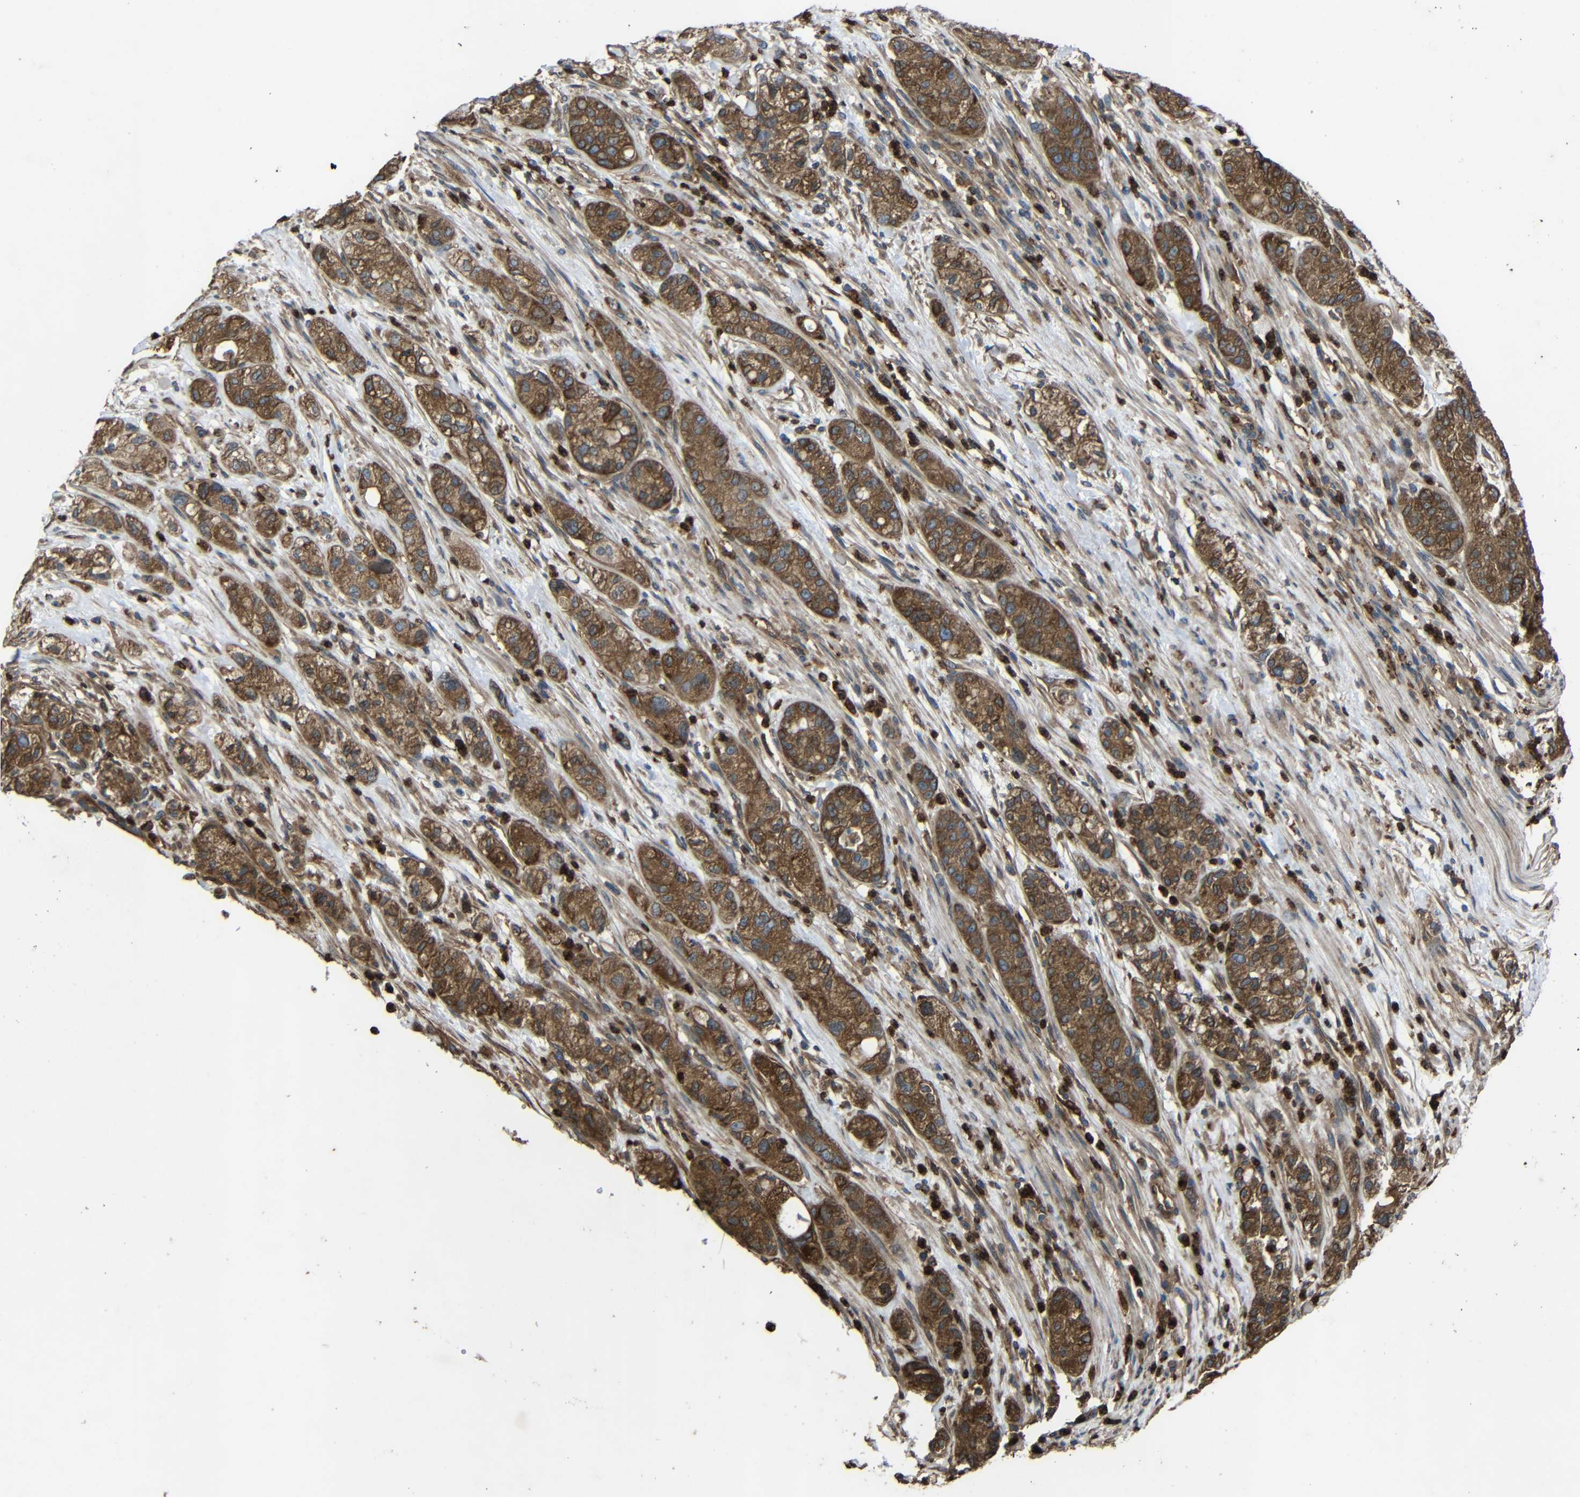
{"staining": {"intensity": "moderate", "quantity": ">75%", "location": "cytoplasmic/membranous"}, "tissue": "pancreatic cancer", "cell_type": "Tumor cells", "image_type": "cancer", "snomed": [{"axis": "morphology", "description": "Adenocarcinoma, NOS"}, {"axis": "topography", "description": "Pancreas"}], "caption": "Immunohistochemical staining of human pancreatic cancer (adenocarcinoma) exhibits moderate cytoplasmic/membranous protein staining in about >75% of tumor cells. The staining is performed using DAB brown chromogen to label protein expression. The nuclei are counter-stained blue using hematoxylin.", "gene": "TREM2", "patient": {"sex": "female", "age": 78}}